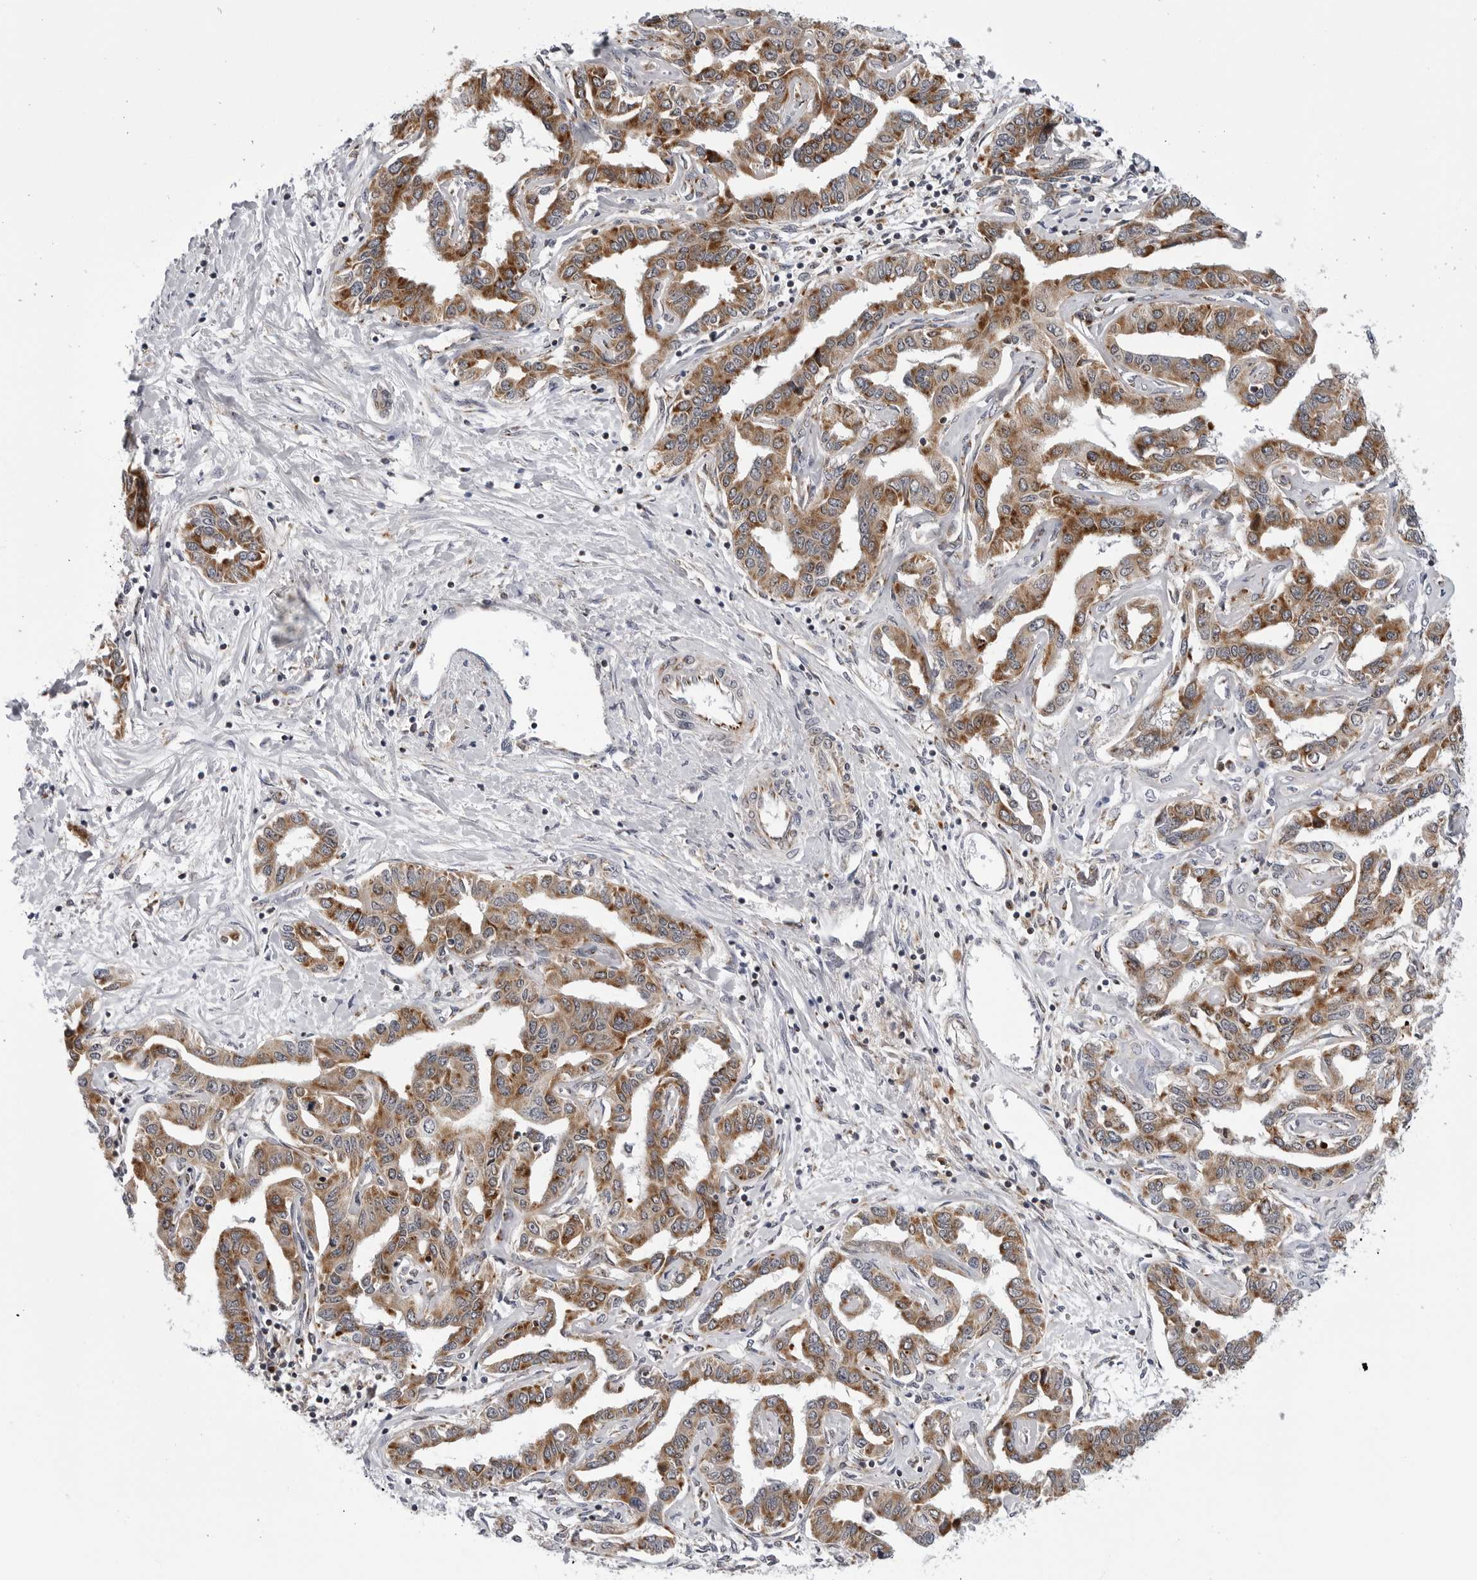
{"staining": {"intensity": "moderate", "quantity": ">75%", "location": "cytoplasmic/membranous"}, "tissue": "liver cancer", "cell_type": "Tumor cells", "image_type": "cancer", "snomed": [{"axis": "morphology", "description": "Cholangiocarcinoma"}, {"axis": "topography", "description": "Liver"}], "caption": "Cholangiocarcinoma (liver) stained with a brown dye shows moderate cytoplasmic/membranous positive expression in approximately >75% of tumor cells.", "gene": "CDK20", "patient": {"sex": "male", "age": 59}}